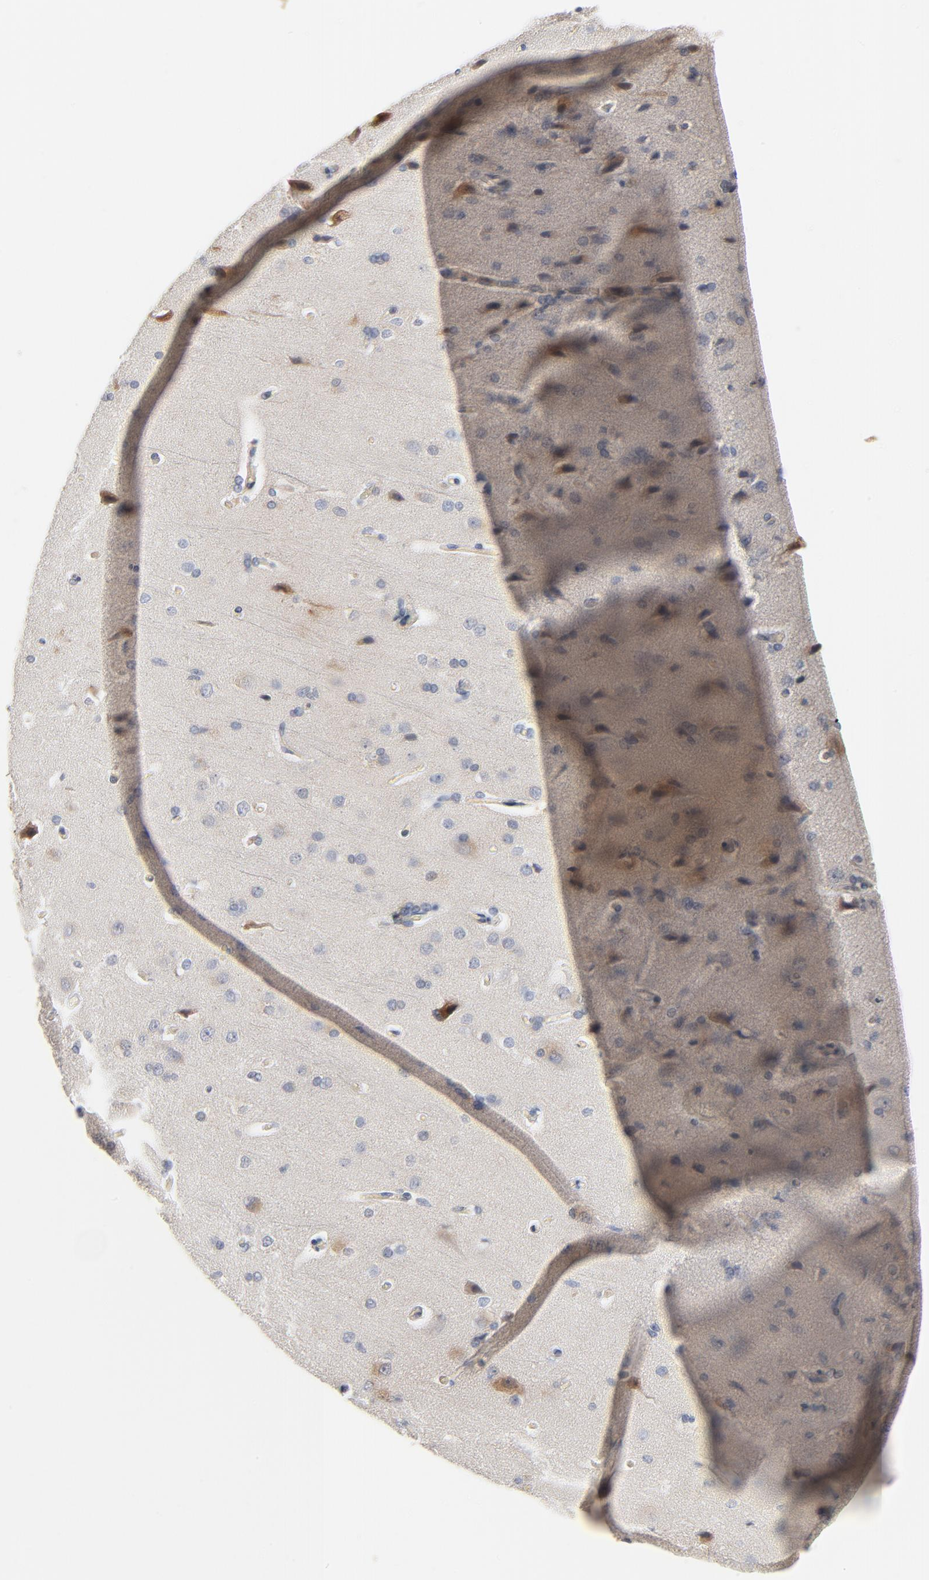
{"staining": {"intensity": "negative", "quantity": "none", "location": "none"}, "tissue": "cerebral cortex", "cell_type": "Endothelial cells", "image_type": "normal", "snomed": [{"axis": "morphology", "description": "Normal tissue, NOS"}, {"axis": "topography", "description": "Cerebral cortex"}], "caption": "DAB (3,3'-diaminobenzidine) immunohistochemical staining of unremarkable cerebral cortex exhibits no significant staining in endothelial cells.", "gene": "EPCAM", "patient": {"sex": "male", "age": 62}}